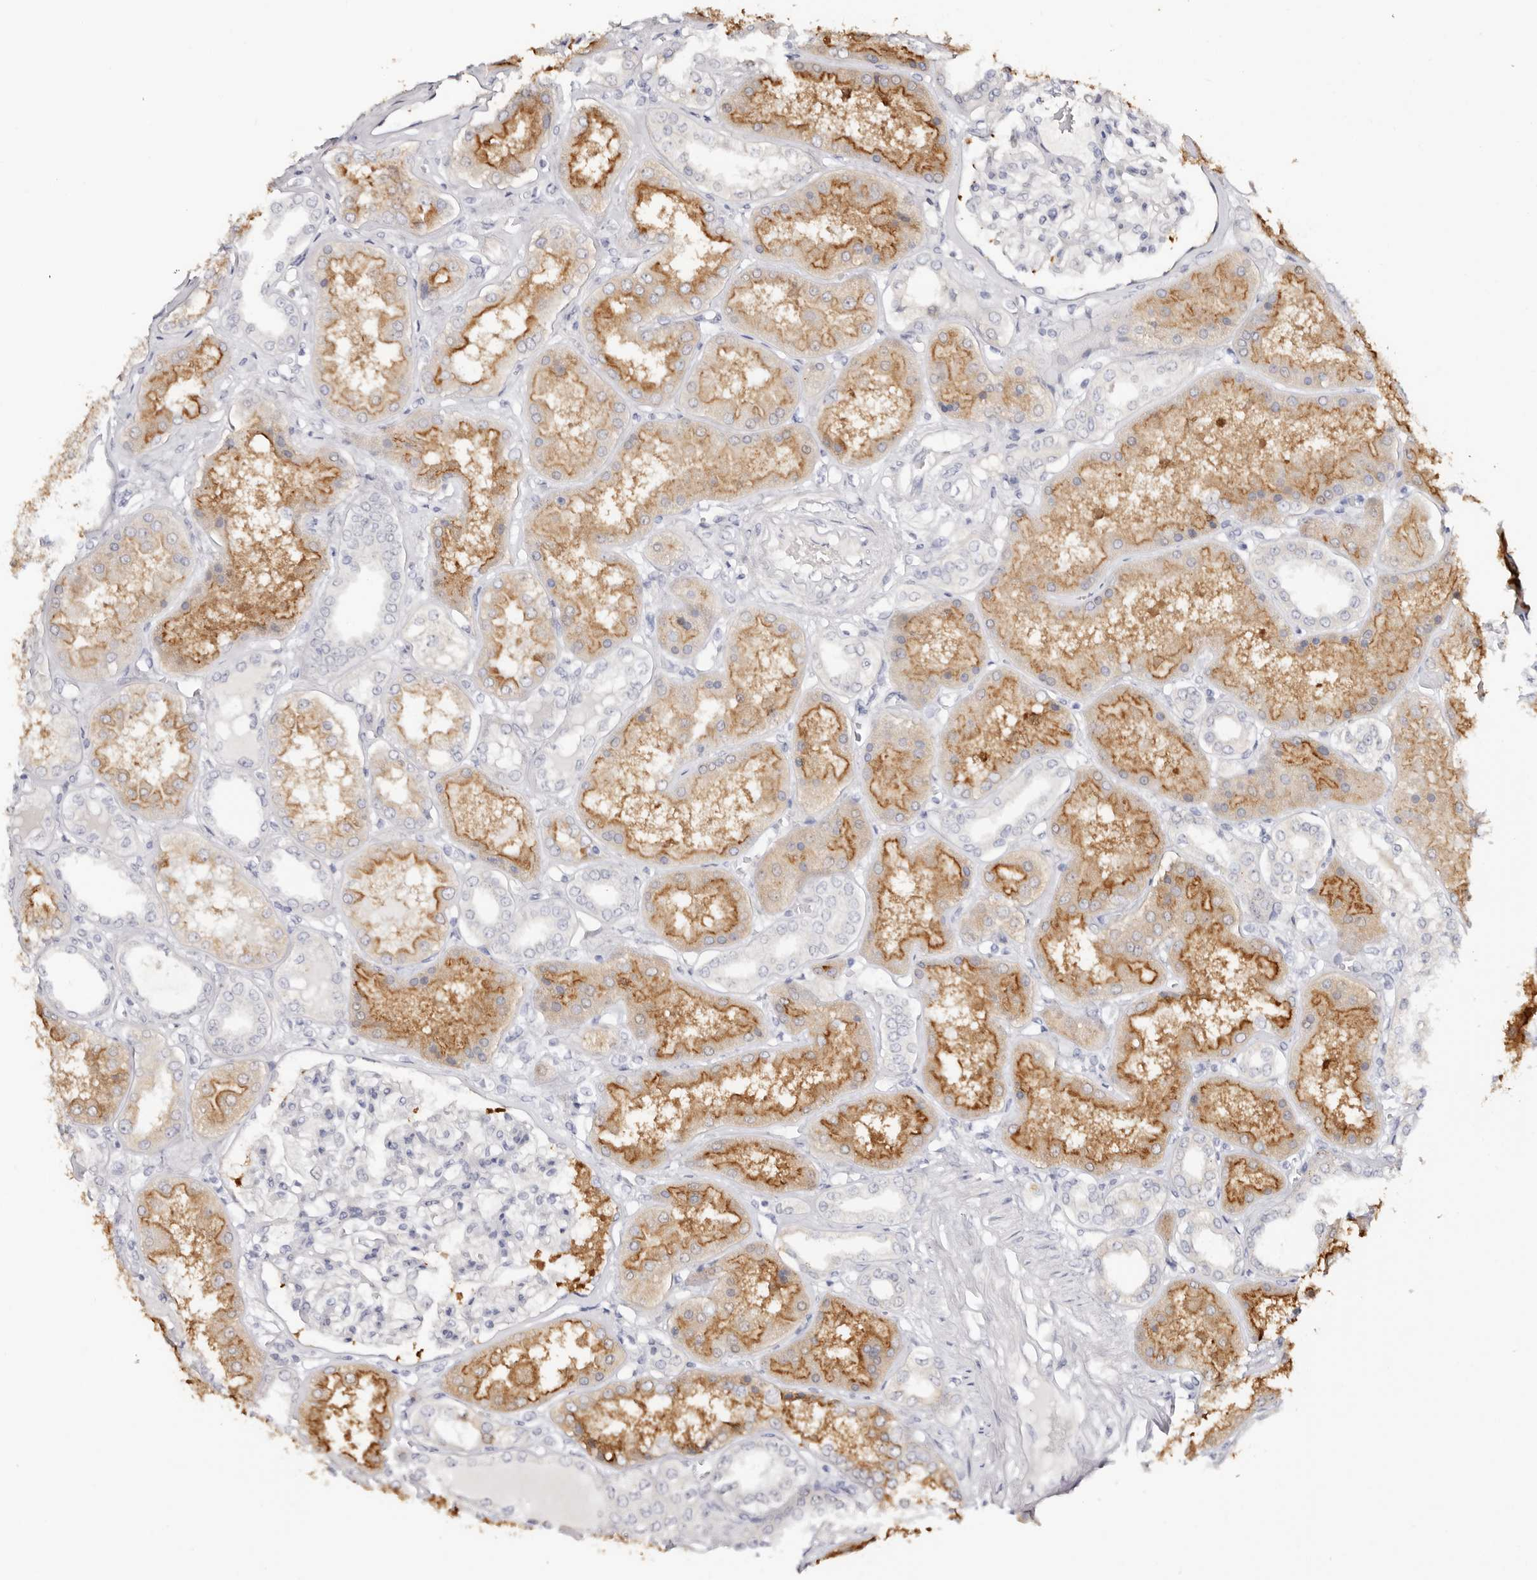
{"staining": {"intensity": "moderate", "quantity": "<25%", "location": "cytoplasmic/membranous"}, "tissue": "kidney", "cell_type": "Cells in glomeruli", "image_type": "normal", "snomed": [{"axis": "morphology", "description": "Normal tissue, NOS"}, {"axis": "topography", "description": "Kidney"}], "caption": "Immunohistochemical staining of unremarkable human kidney exhibits low levels of moderate cytoplasmic/membranous positivity in about <25% of cells in glomeruli.", "gene": "ODF2L", "patient": {"sex": "female", "age": 56}}